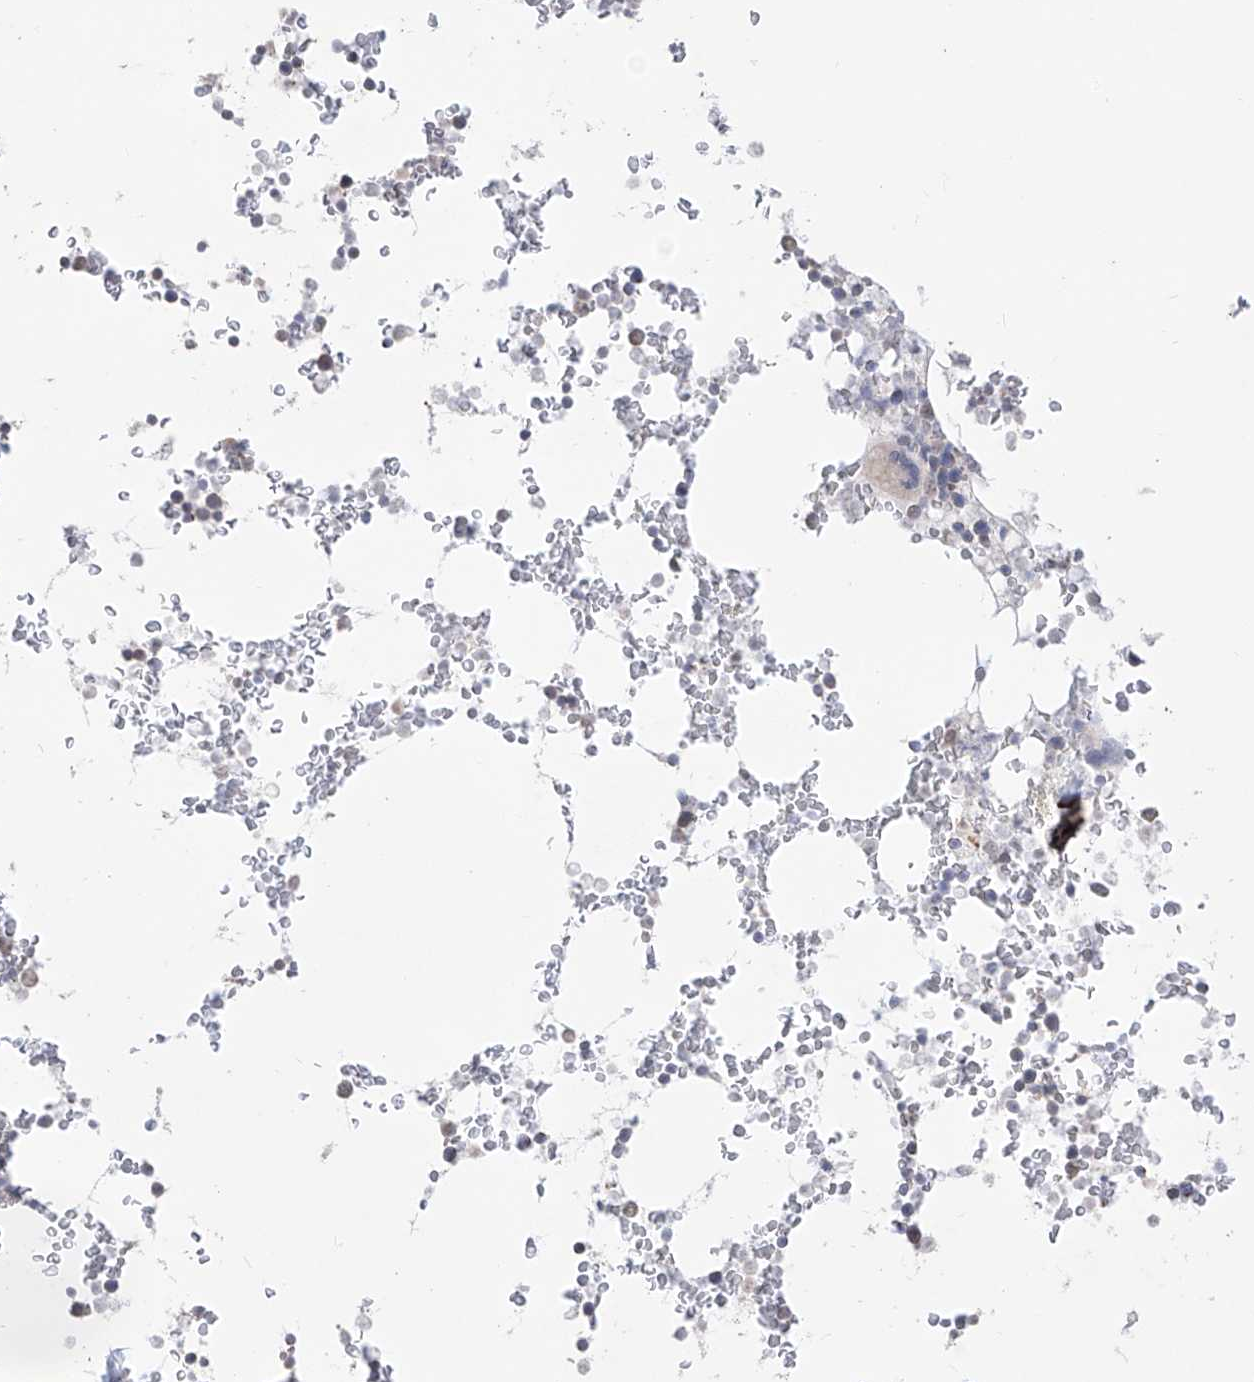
{"staining": {"intensity": "negative", "quantity": "none", "location": "none"}, "tissue": "bone marrow", "cell_type": "Hematopoietic cells", "image_type": "normal", "snomed": [{"axis": "morphology", "description": "Normal tissue, NOS"}, {"axis": "topography", "description": "Bone marrow"}], "caption": "A high-resolution micrograph shows immunohistochemistry (IHC) staining of normal bone marrow, which displays no significant positivity in hematopoietic cells.", "gene": "ZNF180", "patient": {"sex": "male", "age": 58}}